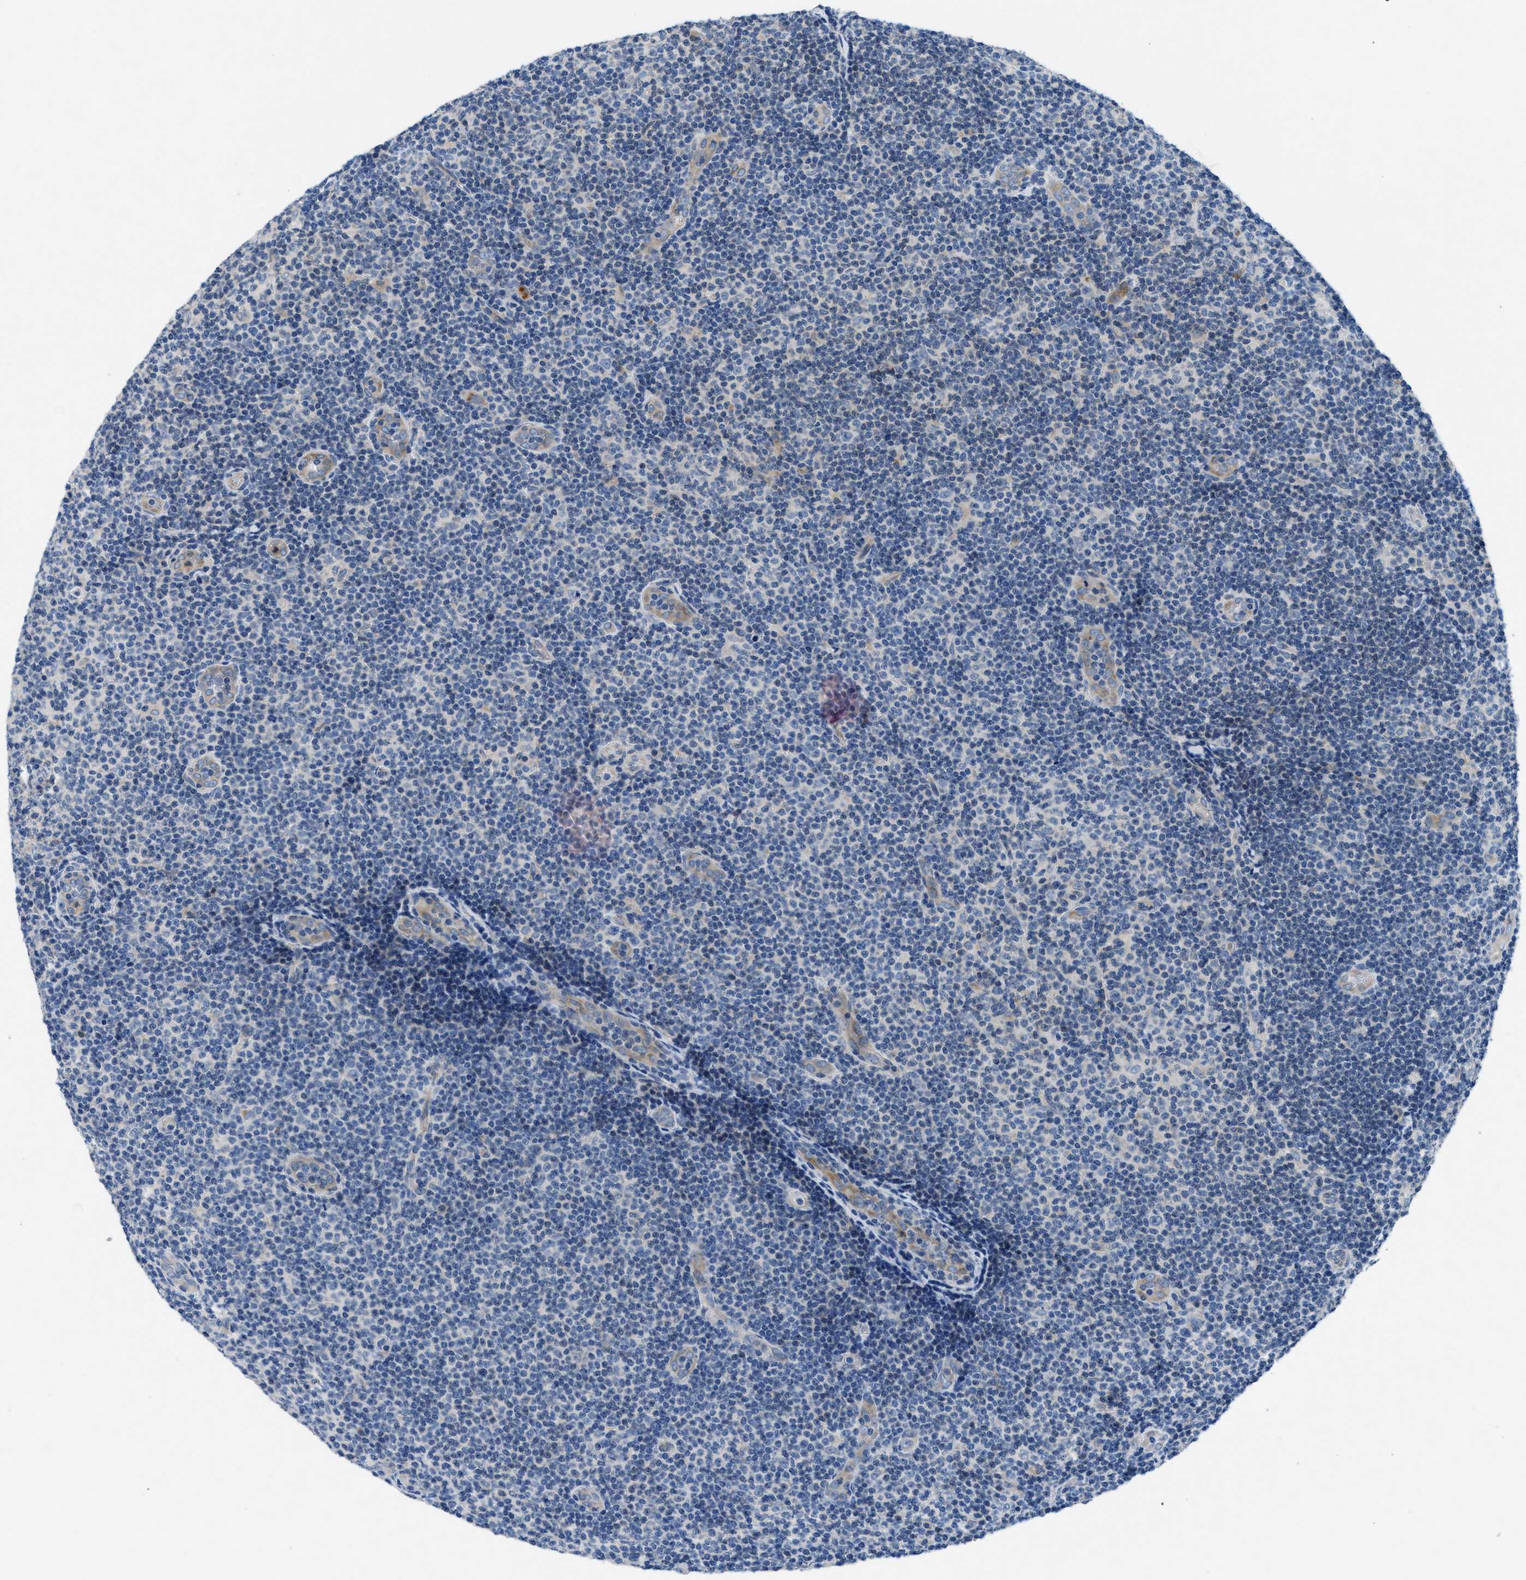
{"staining": {"intensity": "negative", "quantity": "none", "location": "none"}, "tissue": "lymphoma", "cell_type": "Tumor cells", "image_type": "cancer", "snomed": [{"axis": "morphology", "description": "Malignant lymphoma, non-Hodgkin's type, Low grade"}, {"axis": "topography", "description": "Lymph node"}], "caption": "Immunohistochemistry (IHC) of human malignant lymphoma, non-Hodgkin's type (low-grade) exhibits no staining in tumor cells.", "gene": "PGR", "patient": {"sex": "male", "age": 83}}